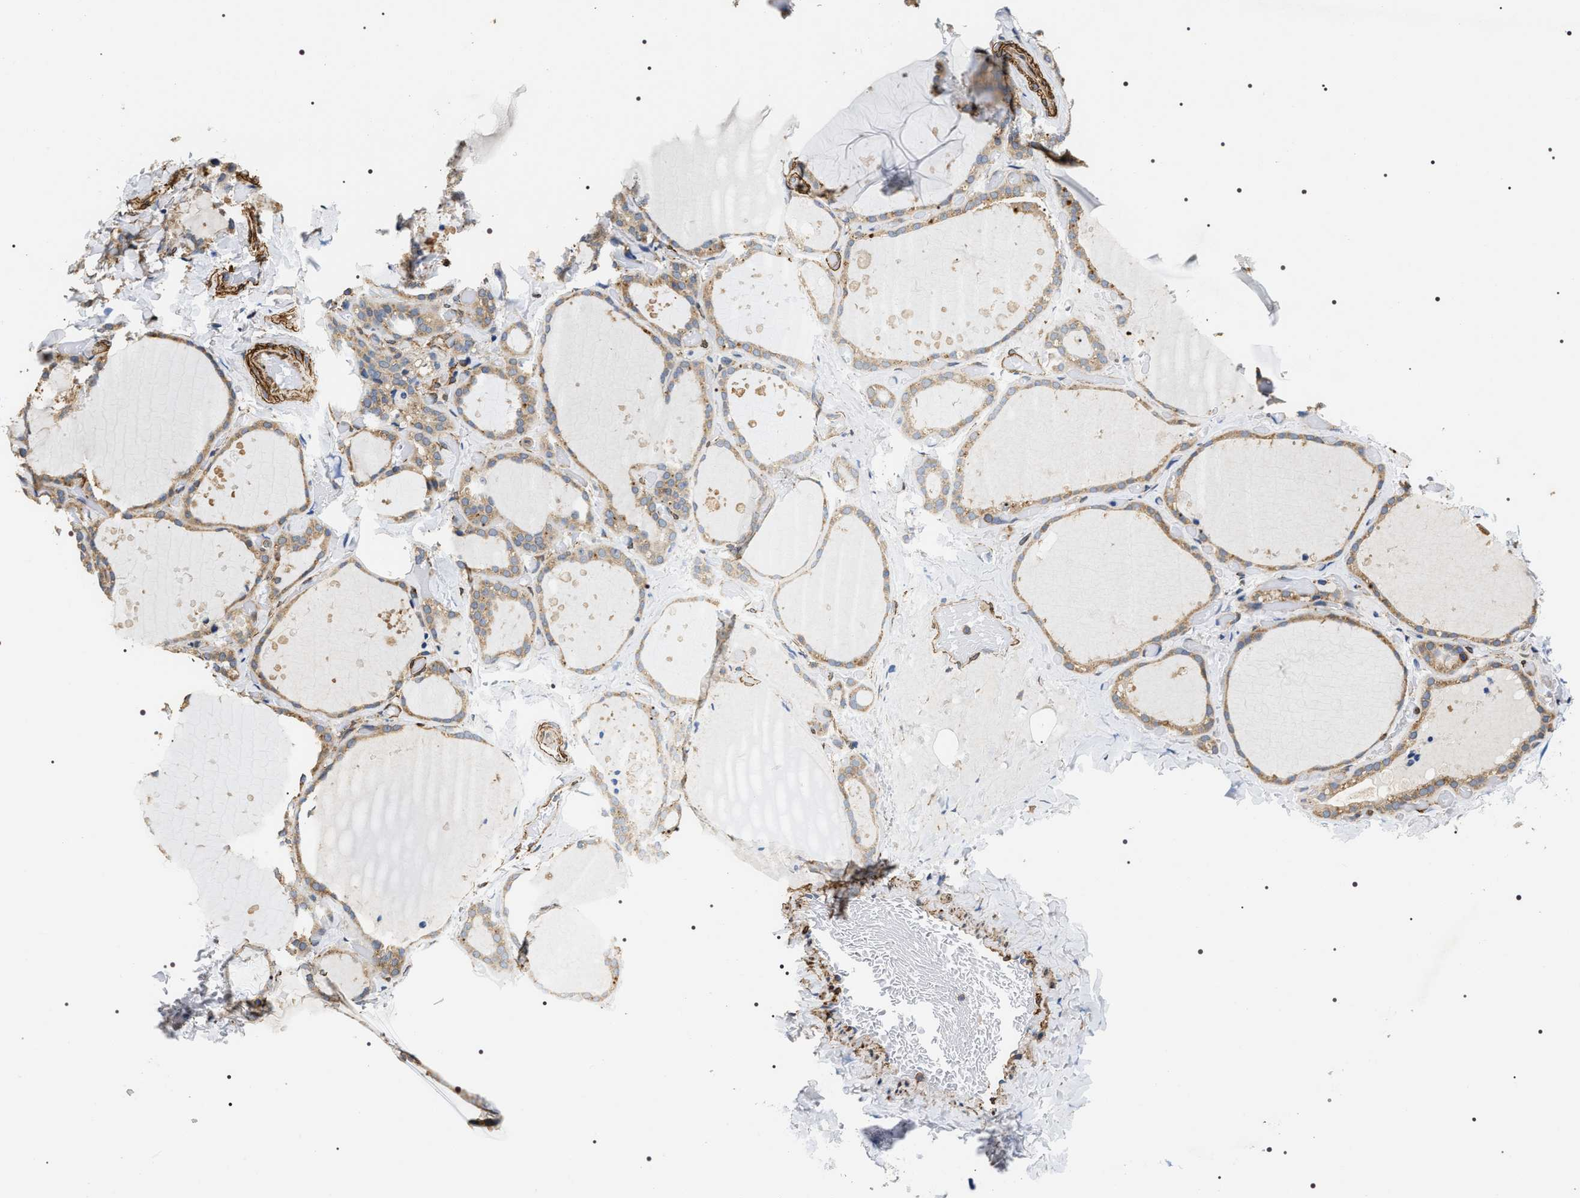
{"staining": {"intensity": "moderate", "quantity": ">75%", "location": "cytoplasmic/membranous"}, "tissue": "thyroid gland", "cell_type": "Glandular cells", "image_type": "normal", "snomed": [{"axis": "morphology", "description": "Normal tissue, NOS"}, {"axis": "topography", "description": "Thyroid gland"}], "caption": "IHC (DAB (3,3'-diaminobenzidine)) staining of benign thyroid gland shows moderate cytoplasmic/membranous protein expression in approximately >75% of glandular cells.", "gene": "ZC3HAV1L", "patient": {"sex": "female", "age": 44}}